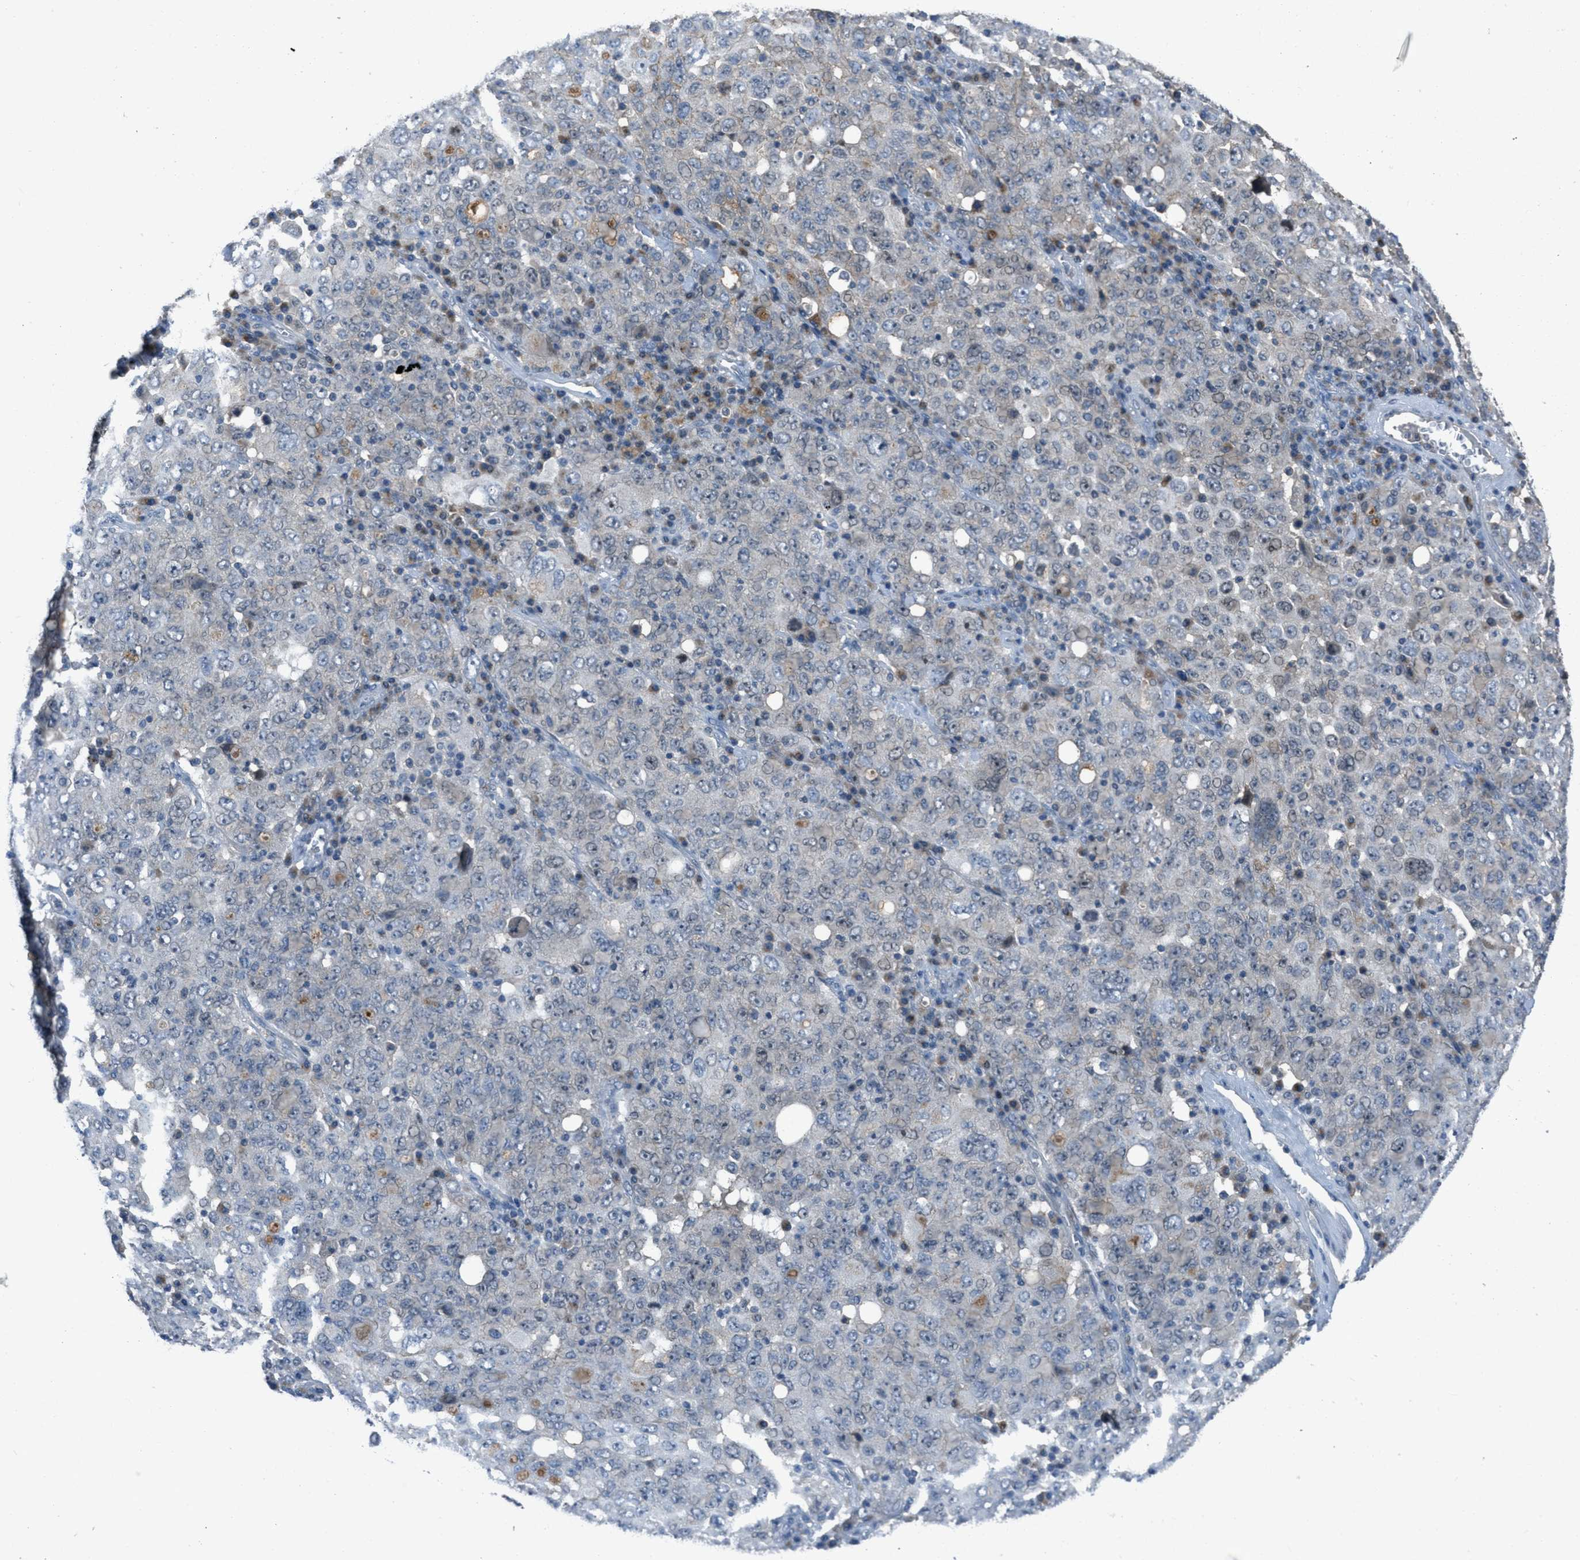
{"staining": {"intensity": "moderate", "quantity": "<25%", "location": "cytoplasmic/membranous"}, "tissue": "ovarian cancer", "cell_type": "Tumor cells", "image_type": "cancer", "snomed": [{"axis": "morphology", "description": "Carcinoma, endometroid"}, {"axis": "topography", "description": "Ovary"}], "caption": "Protein analysis of ovarian endometroid carcinoma tissue shows moderate cytoplasmic/membranous positivity in about <25% of tumor cells.", "gene": "MIS18A", "patient": {"sex": "female", "age": 62}}